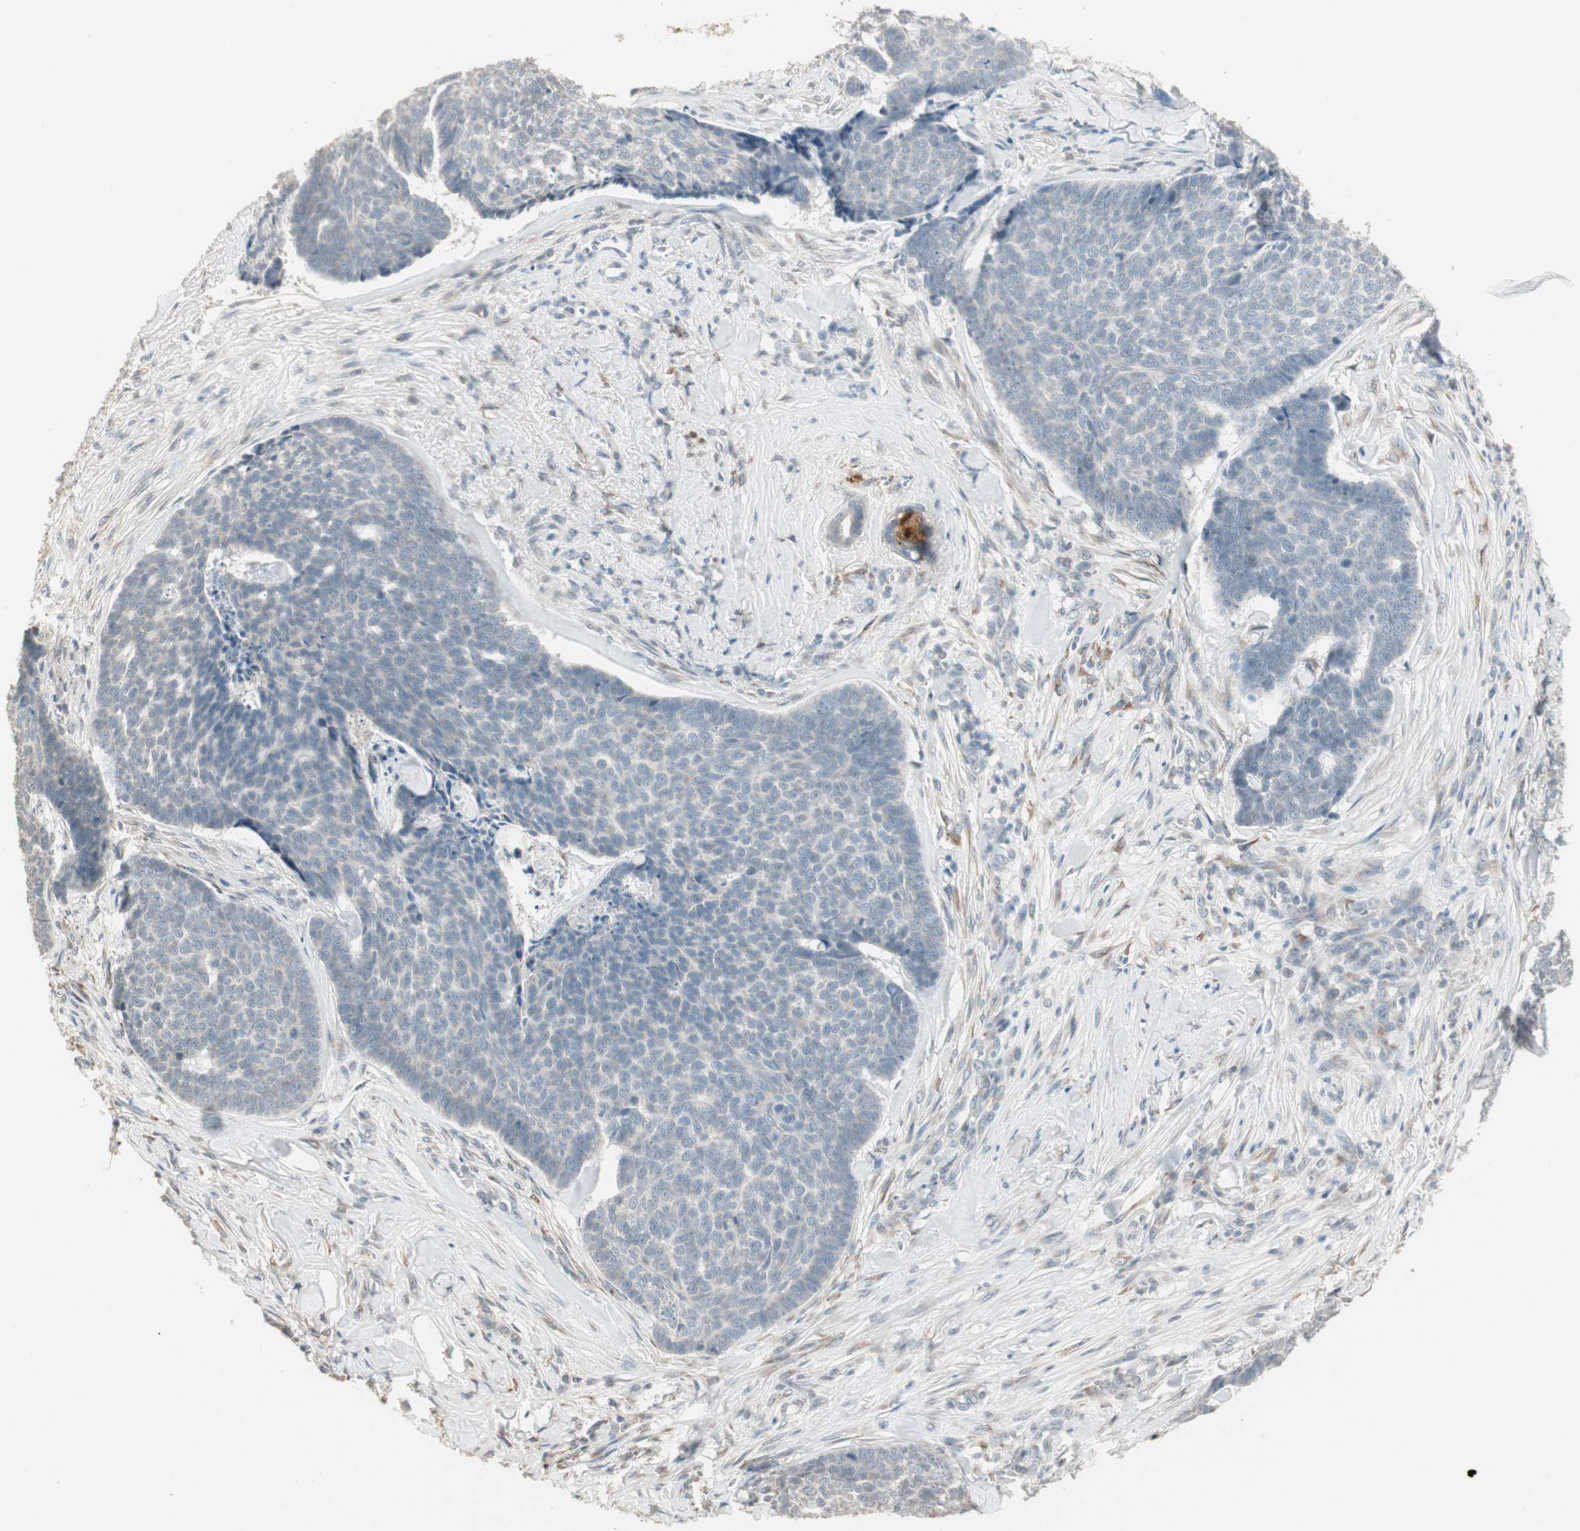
{"staining": {"intensity": "weak", "quantity": "<25%", "location": "cytoplasmic/membranous"}, "tissue": "skin cancer", "cell_type": "Tumor cells", "image_type": "cancer", "snomed": [{"axis": "morphology", "description": "Basal cell carcinoma"}, {"axis": "topography", "description": "Skin"}], "caption": "Tumor cells show no significant staining in skin cancer.", "gene": "TASOR", "patient": {"sex": "male", "age": 84}}